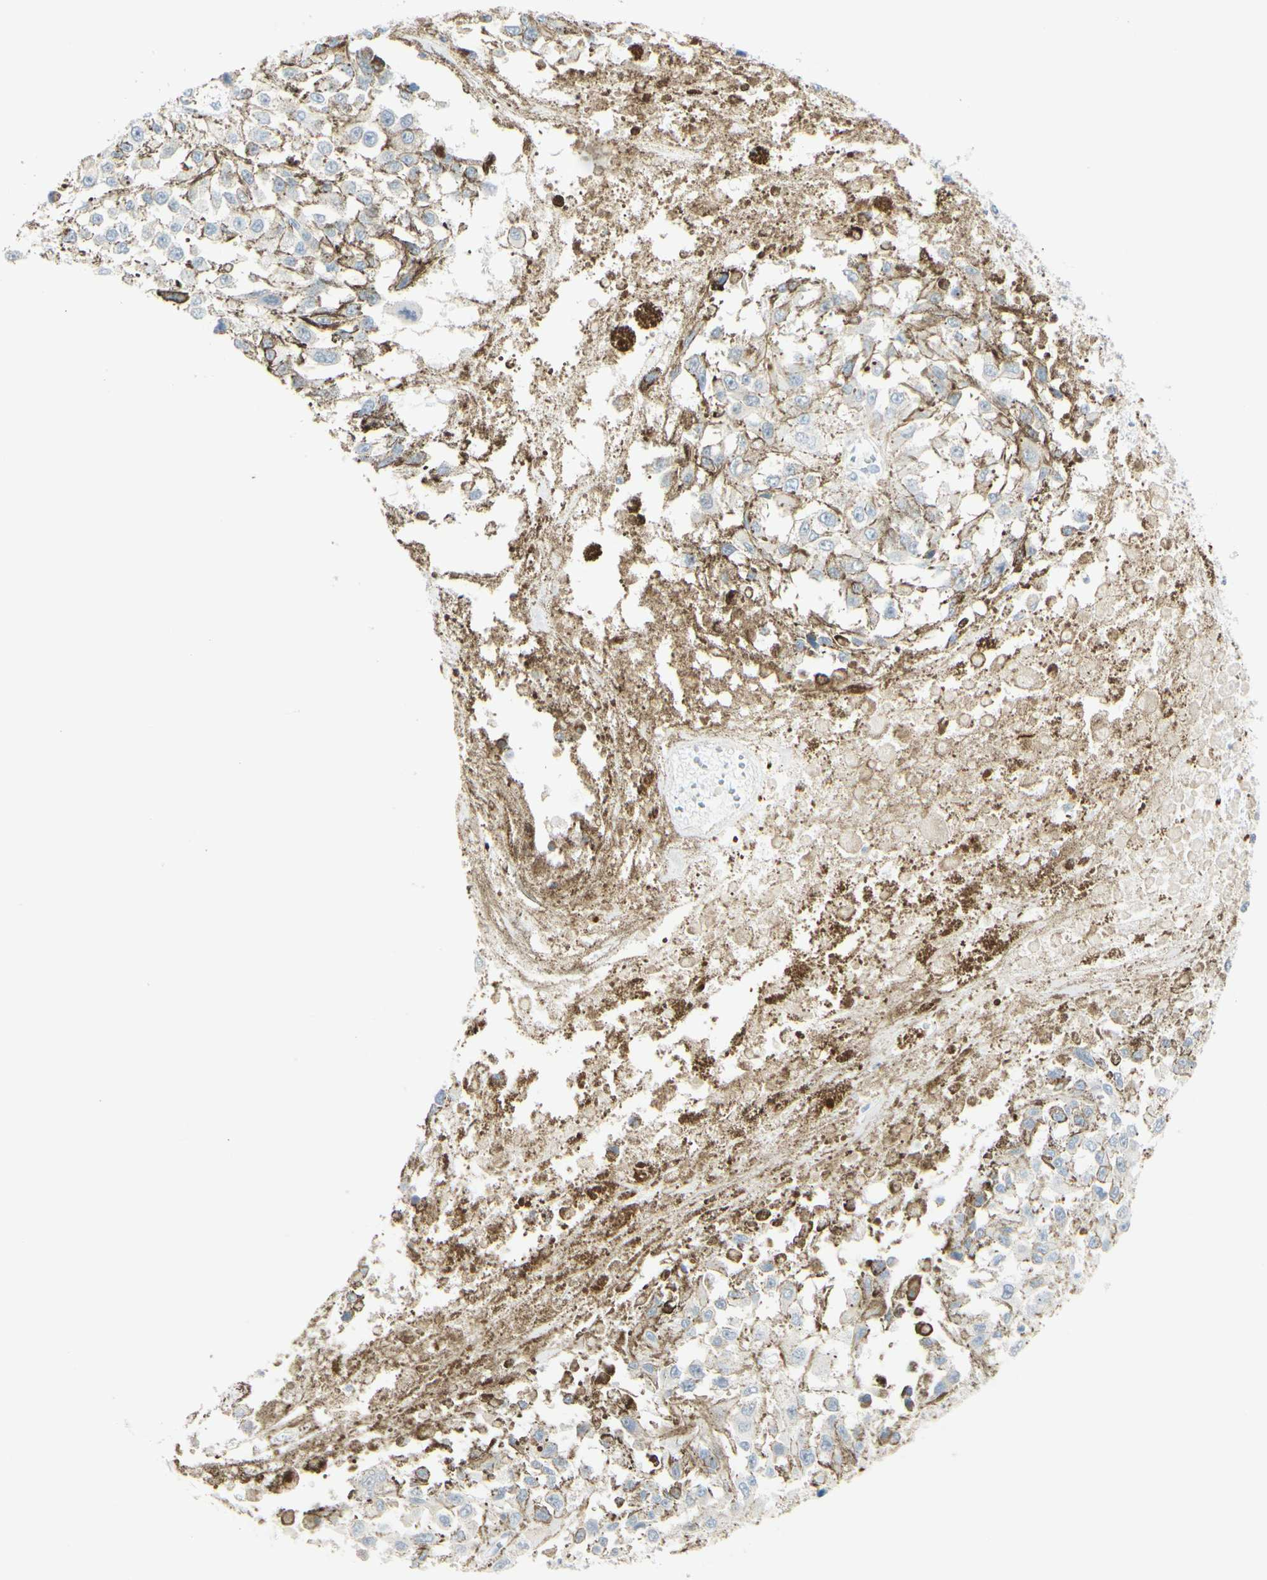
{"staining": {"intensity": "negative", "quantity": "none", "location": "none"}, "tissue": "melanoma", "cell_type": "Tumor cells", "image_type": "cancer", "snomed": [{"axis": "morphology", "description": "Malignant melanoma, Metastatic site"}, {"axis": "topography", "description": "Lymph node"}], "caption": "Immunohistochemistry (IHC) of human melanoma shows no staining in tumor cells.", "gene": "GALNT5", "patient": {"sex": "male", "age": 59}}